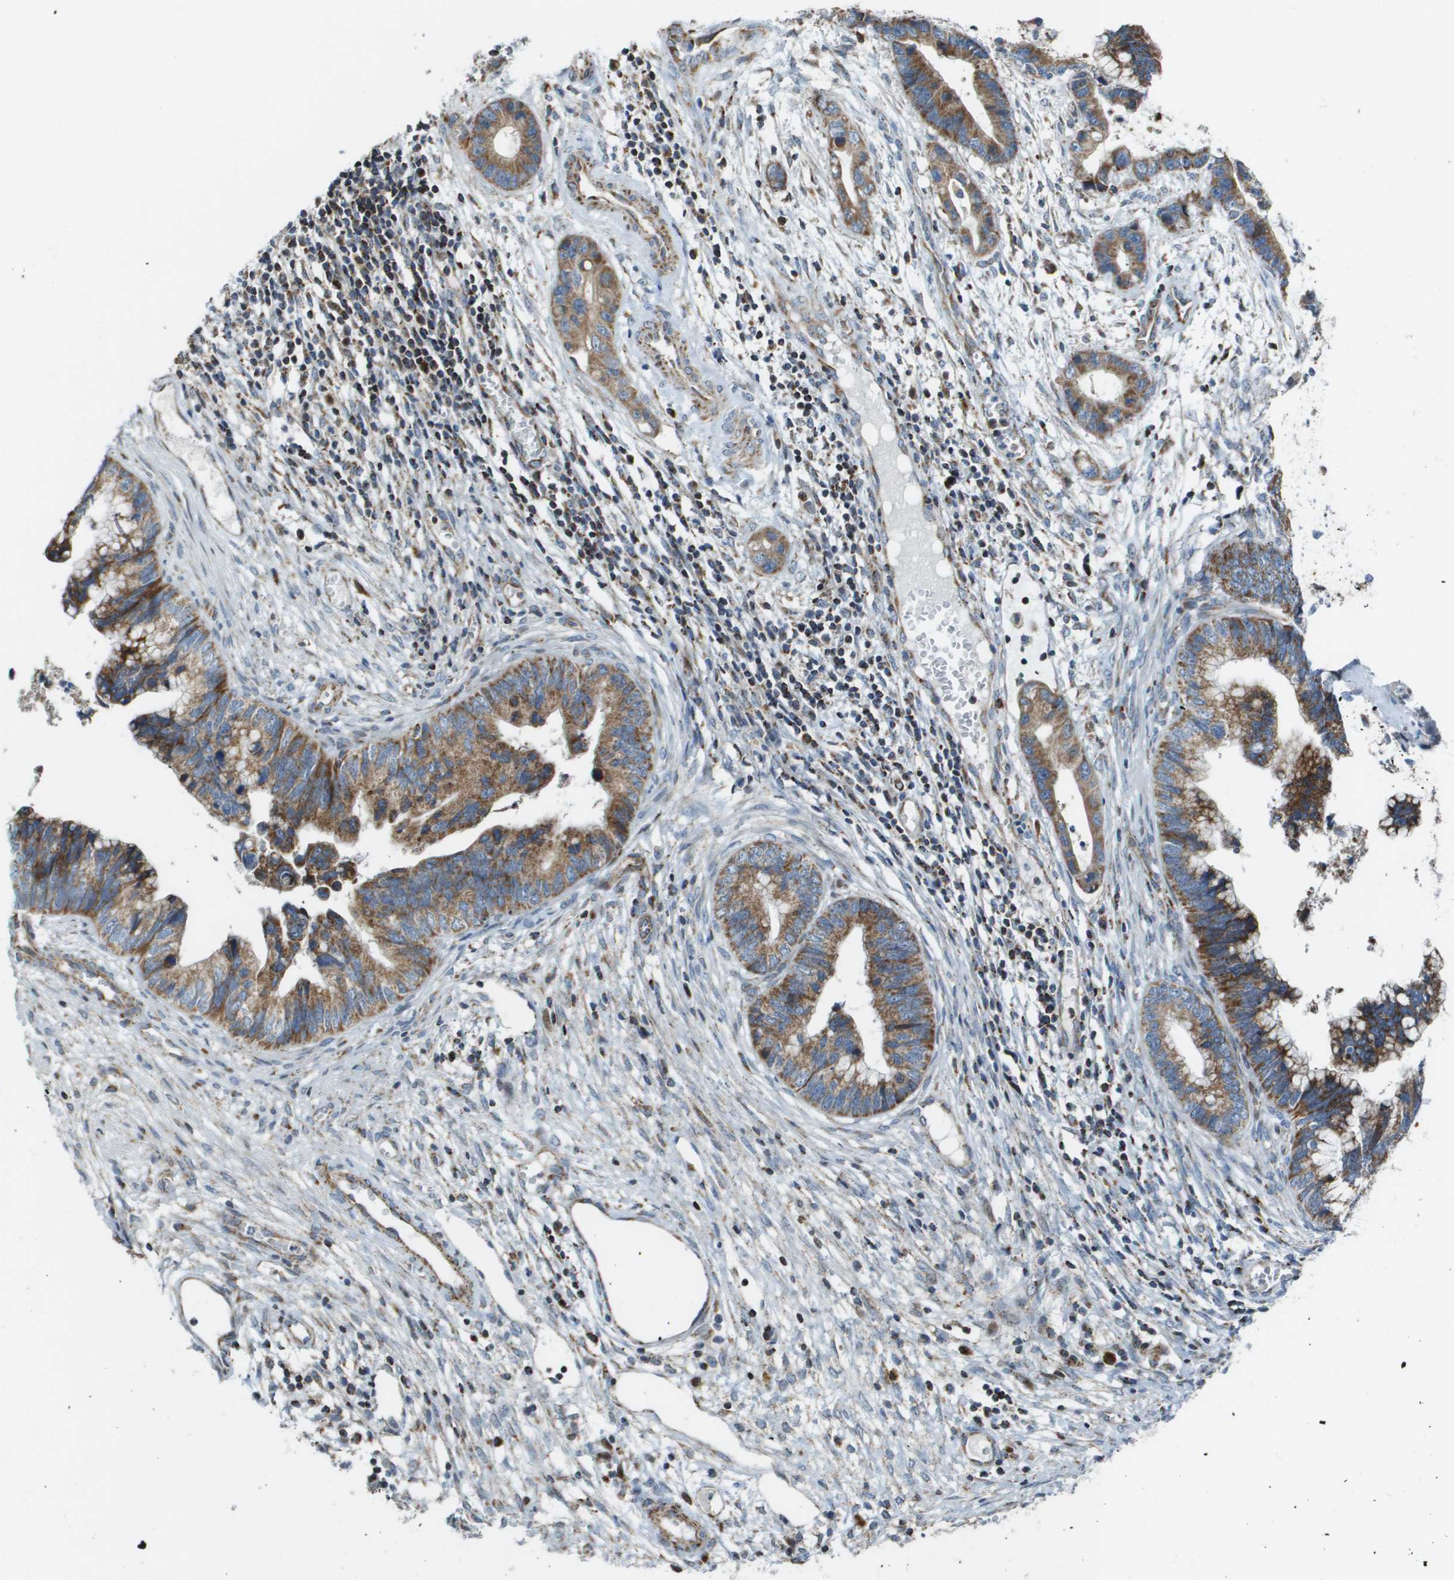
{"staining": {"intensity": "moderate", "quantity": ">75%", "location": "cytoplasmic/membranous"}, "tissue": "cervical cancer", "cell_type": "Tumor cells", "image_type": "cancer", "snomed": [{"axis": "morphology", "description": "Adenocarcinoma, NOS"}, {"axis": "topography", "description": "Cervix"}], "caption": "Cervical cancer (adenocarcinoma) stained with DAB immunohistochemistry shows medium levels of moderate cytoplasmic/membranous expression in about >75% of tumor cells. The staining is performed using DAB brown chromogen to label protein expression. The nuclei are counter-stained blue using hematoxylin.", "gene": "MGAT3", "patient": {"sex": "female", "age": 44}}